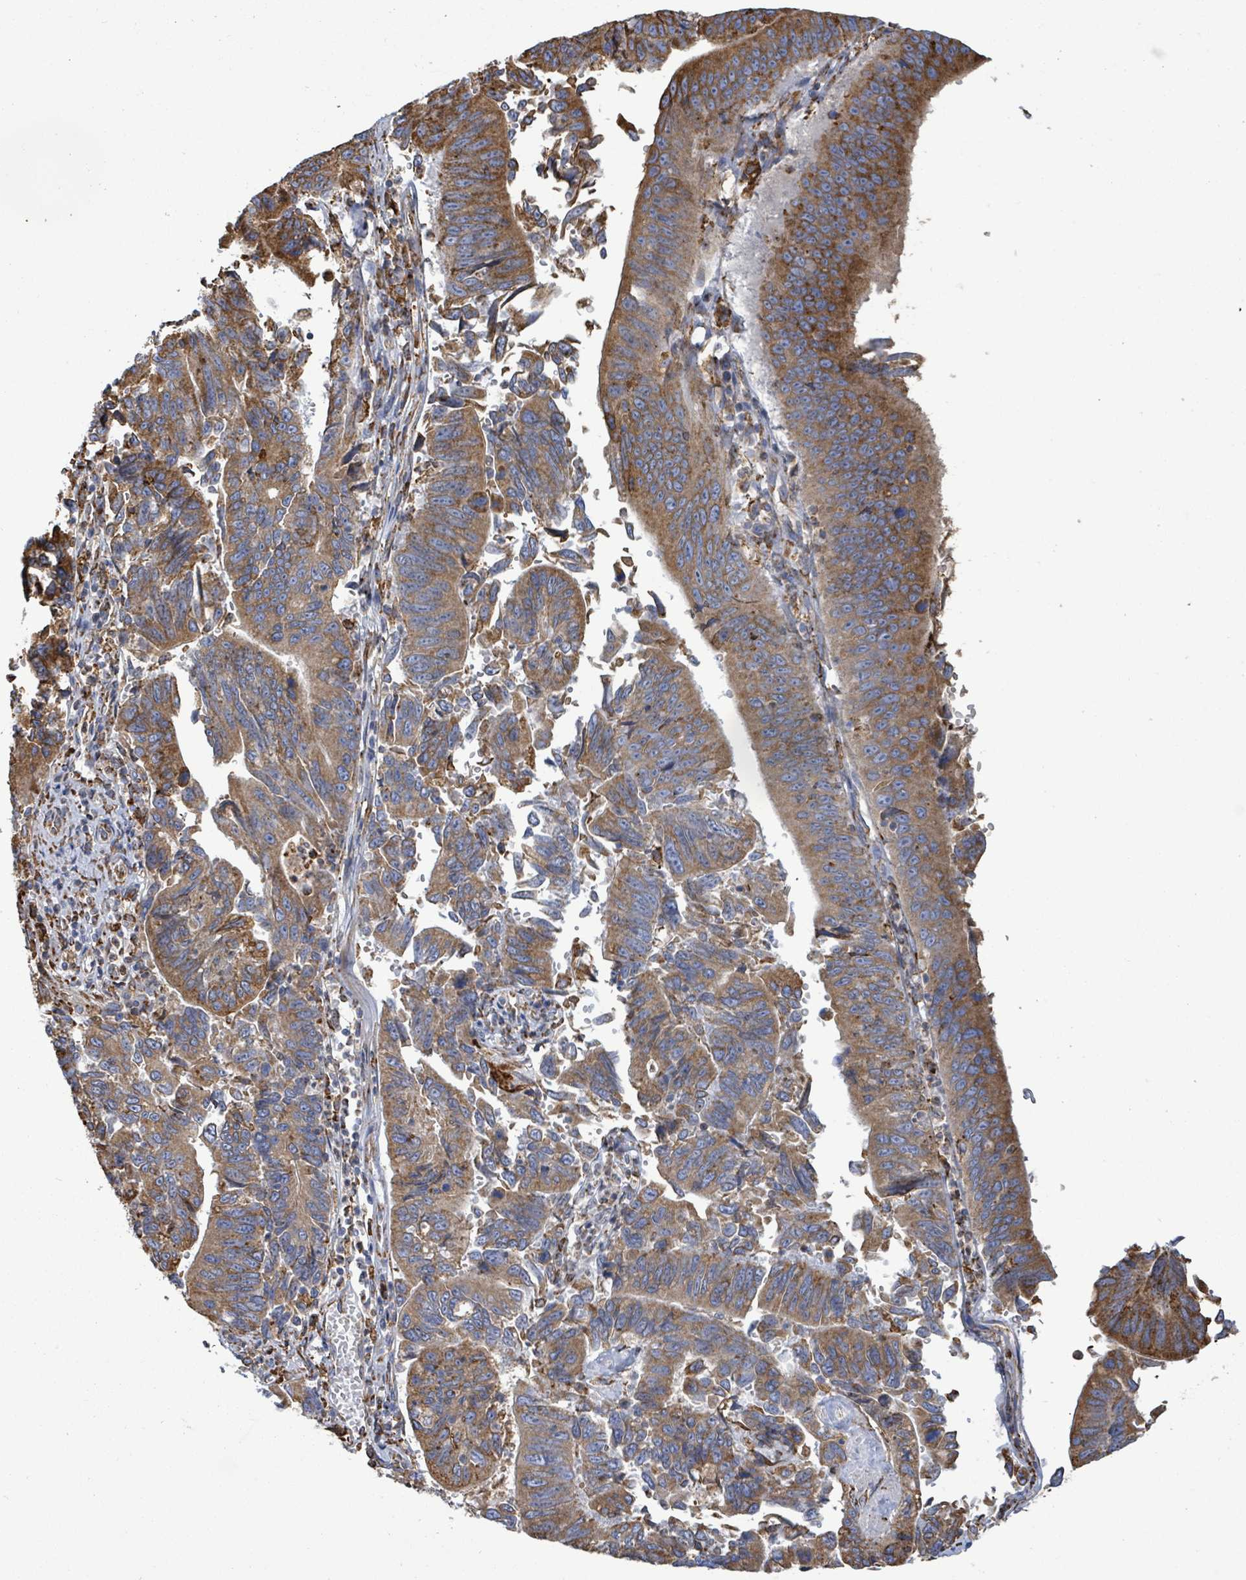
{"staining": {"intensity": "moderate", "quantity": ">75%", "location": "cytoplasmic/membranous"}, "tissue": "stomach cancer", "cell_type": "Tumor cells", "image_type": "cancer", "snomed": [{"axis": "morphology", "description": "Adenocarcinoma, NOS"}, {"axis": "topography", "description": "Stomach"}], "caption": "Adenocarcinoma (stomach) stained with a brown dye shows moderate cytoplasmic/membranous positive positivity in approximately >75% of tumor cells.", "gene": "RFPL4A", "patient": {"sex": "male", "age": 59}}